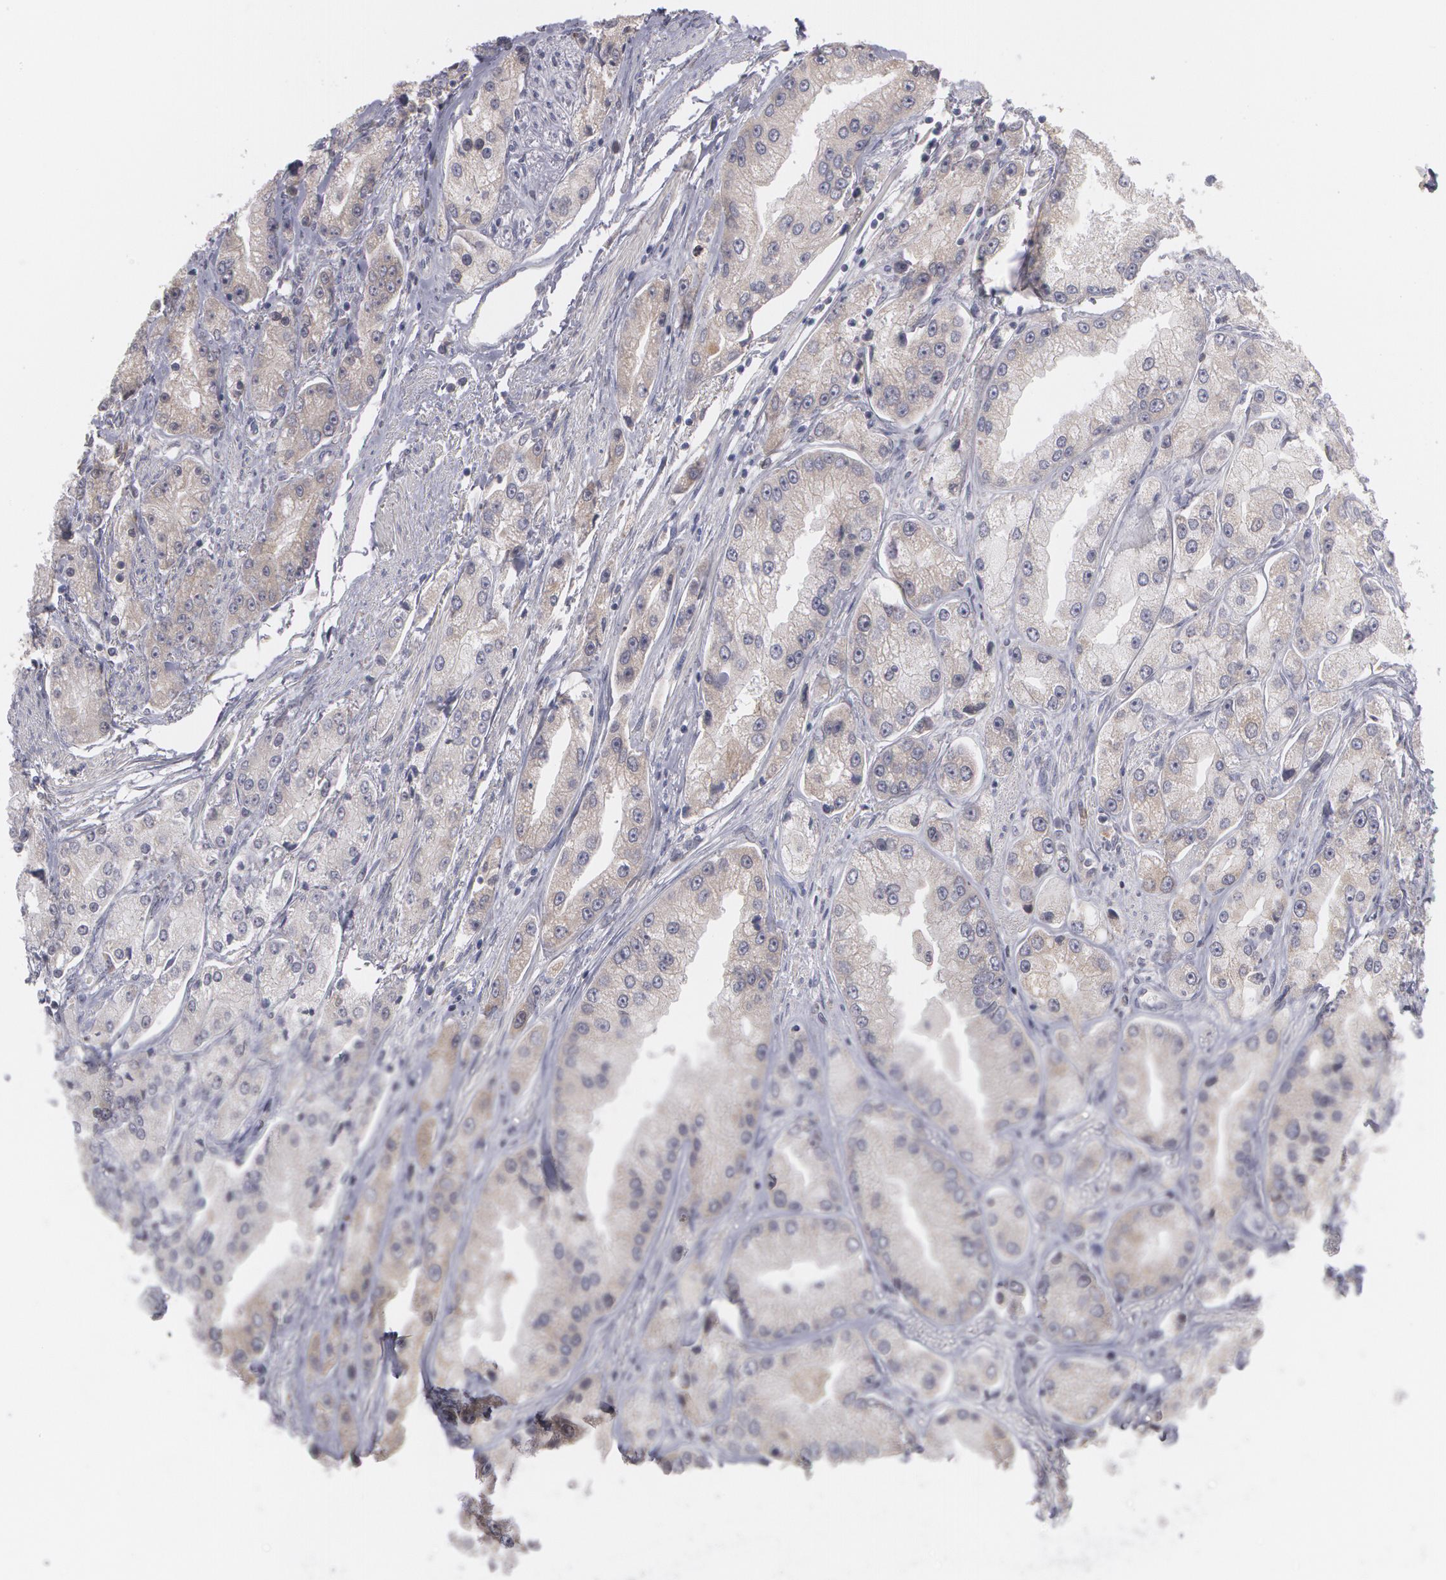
{"staining": {"intensity": "weak", "quantity": ">75%", "location": "cytoplasmic/membranous"}, "tissue": "prostate cancer", "cell_type": "Tumor cells", "image_type": "cancer", "snomed": [{"axis": "morphology", "description": "Adenocarcinoma, Medium grade"}, {"axis": "topography", "description": "Prostate"}], "caption": "A high-resolution histopathology image shows immunohistochemistry (IHC) staining of prostate cancer (adenocarcinoma (medium-grade)), which shows weak cytoplasmic/membranous expression in approximately >75% of tumor cells.", "gene": "MTHFD1", "patient": {"sex": "male", "age": 72}}